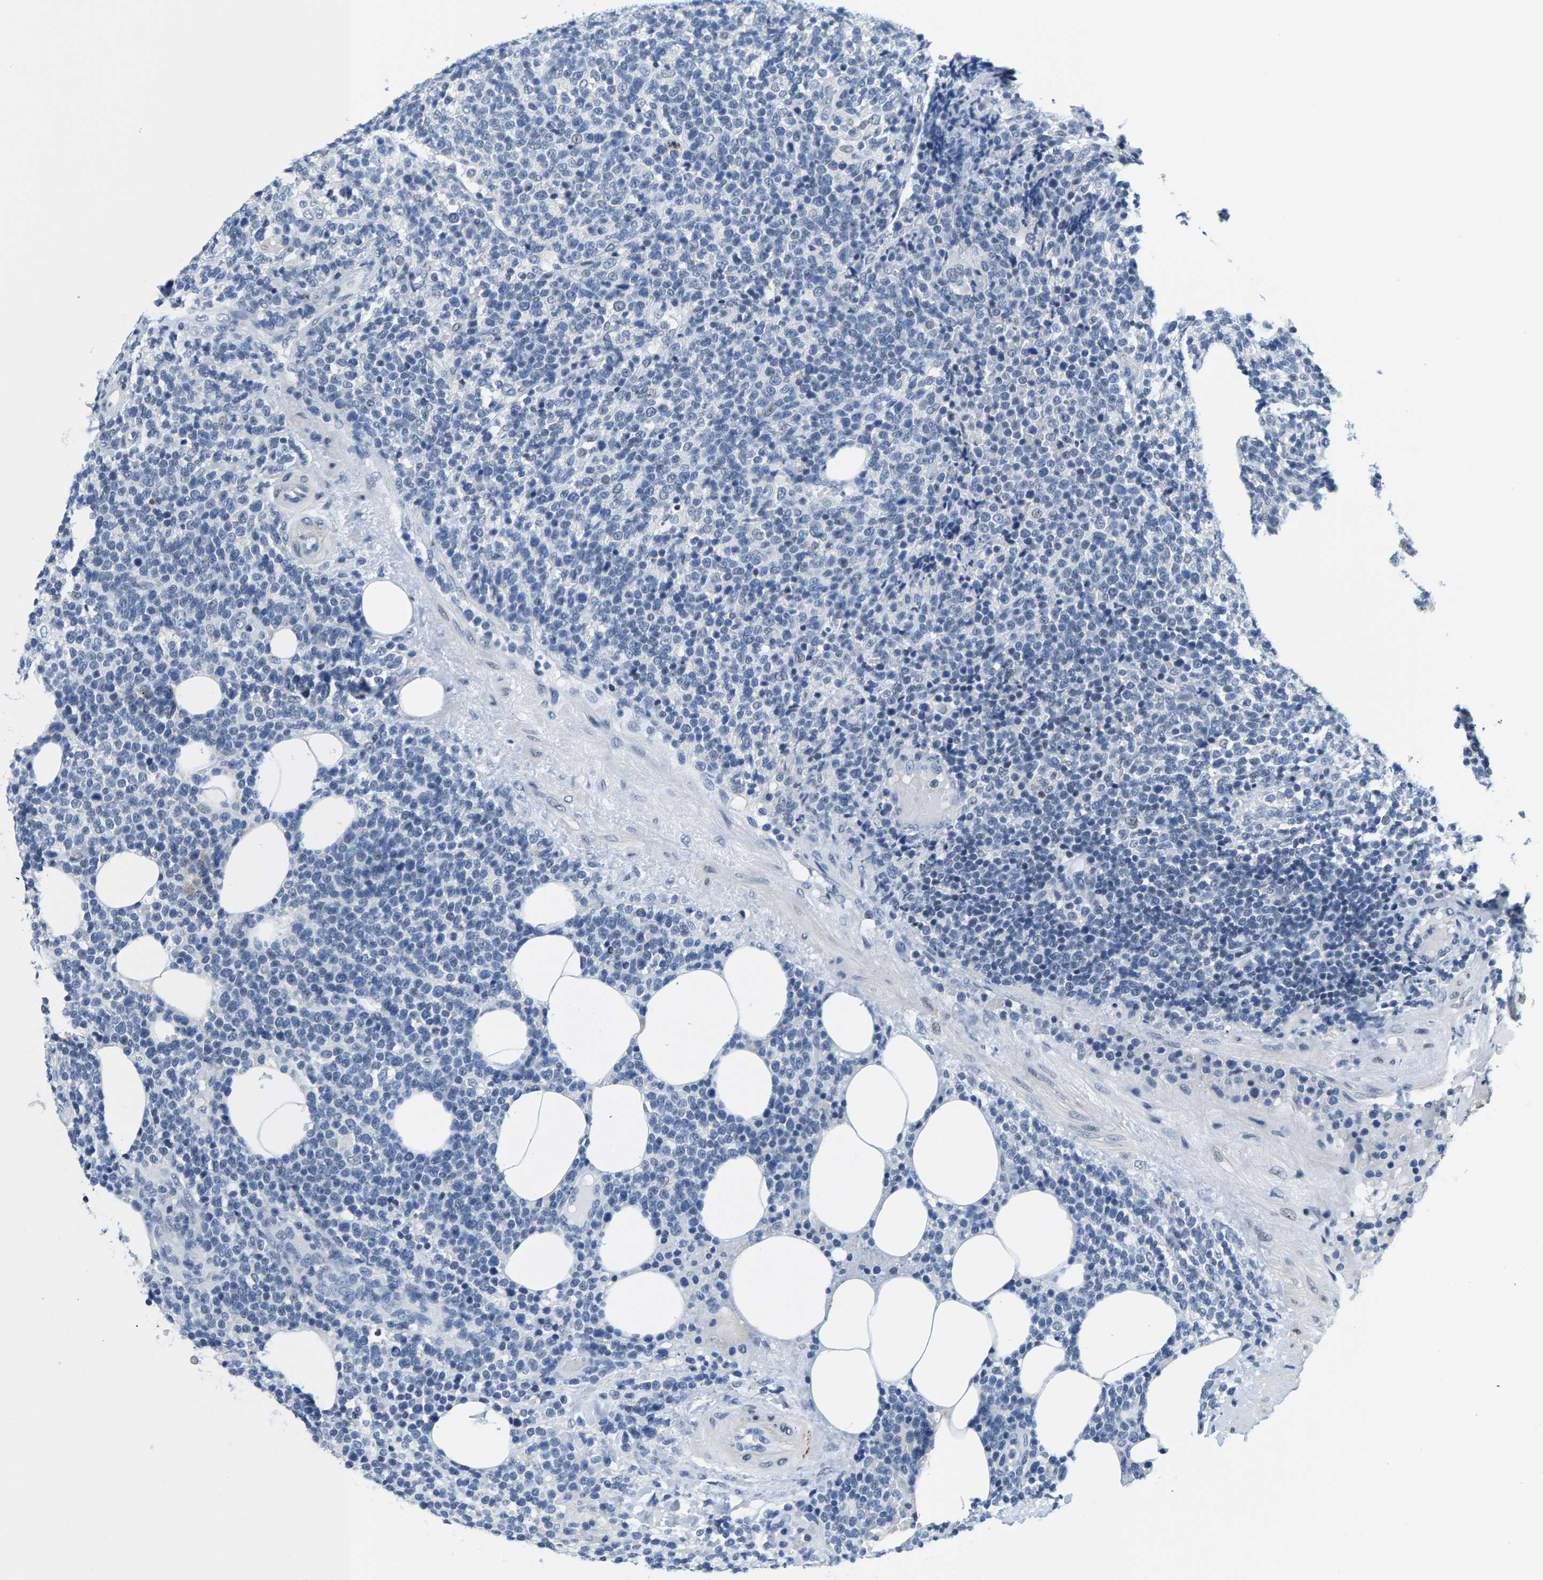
{"staining": {"intensity": "negative", "quantity": "none", "location": "none"}, "tissue": "lymphoma", "cell_type": "Tumor cells", "image_type": "cancer", "snomed": [{"axis": "morphology", "description": "Malignant lymphoma, non-Hodgkin's type, High grade"}, {"axis": "topography", "description": "Lymph node"}], "caption": "High magnification brightfield microscopy of lymphoma stained with DAB (3,3'-diaminobenzidine) (brown) and counterstained with hematoxylin (blue): tumor cells show no significant expression.", "gene": "SETD1B", "patient": {"sex": "male", "age": 61}}